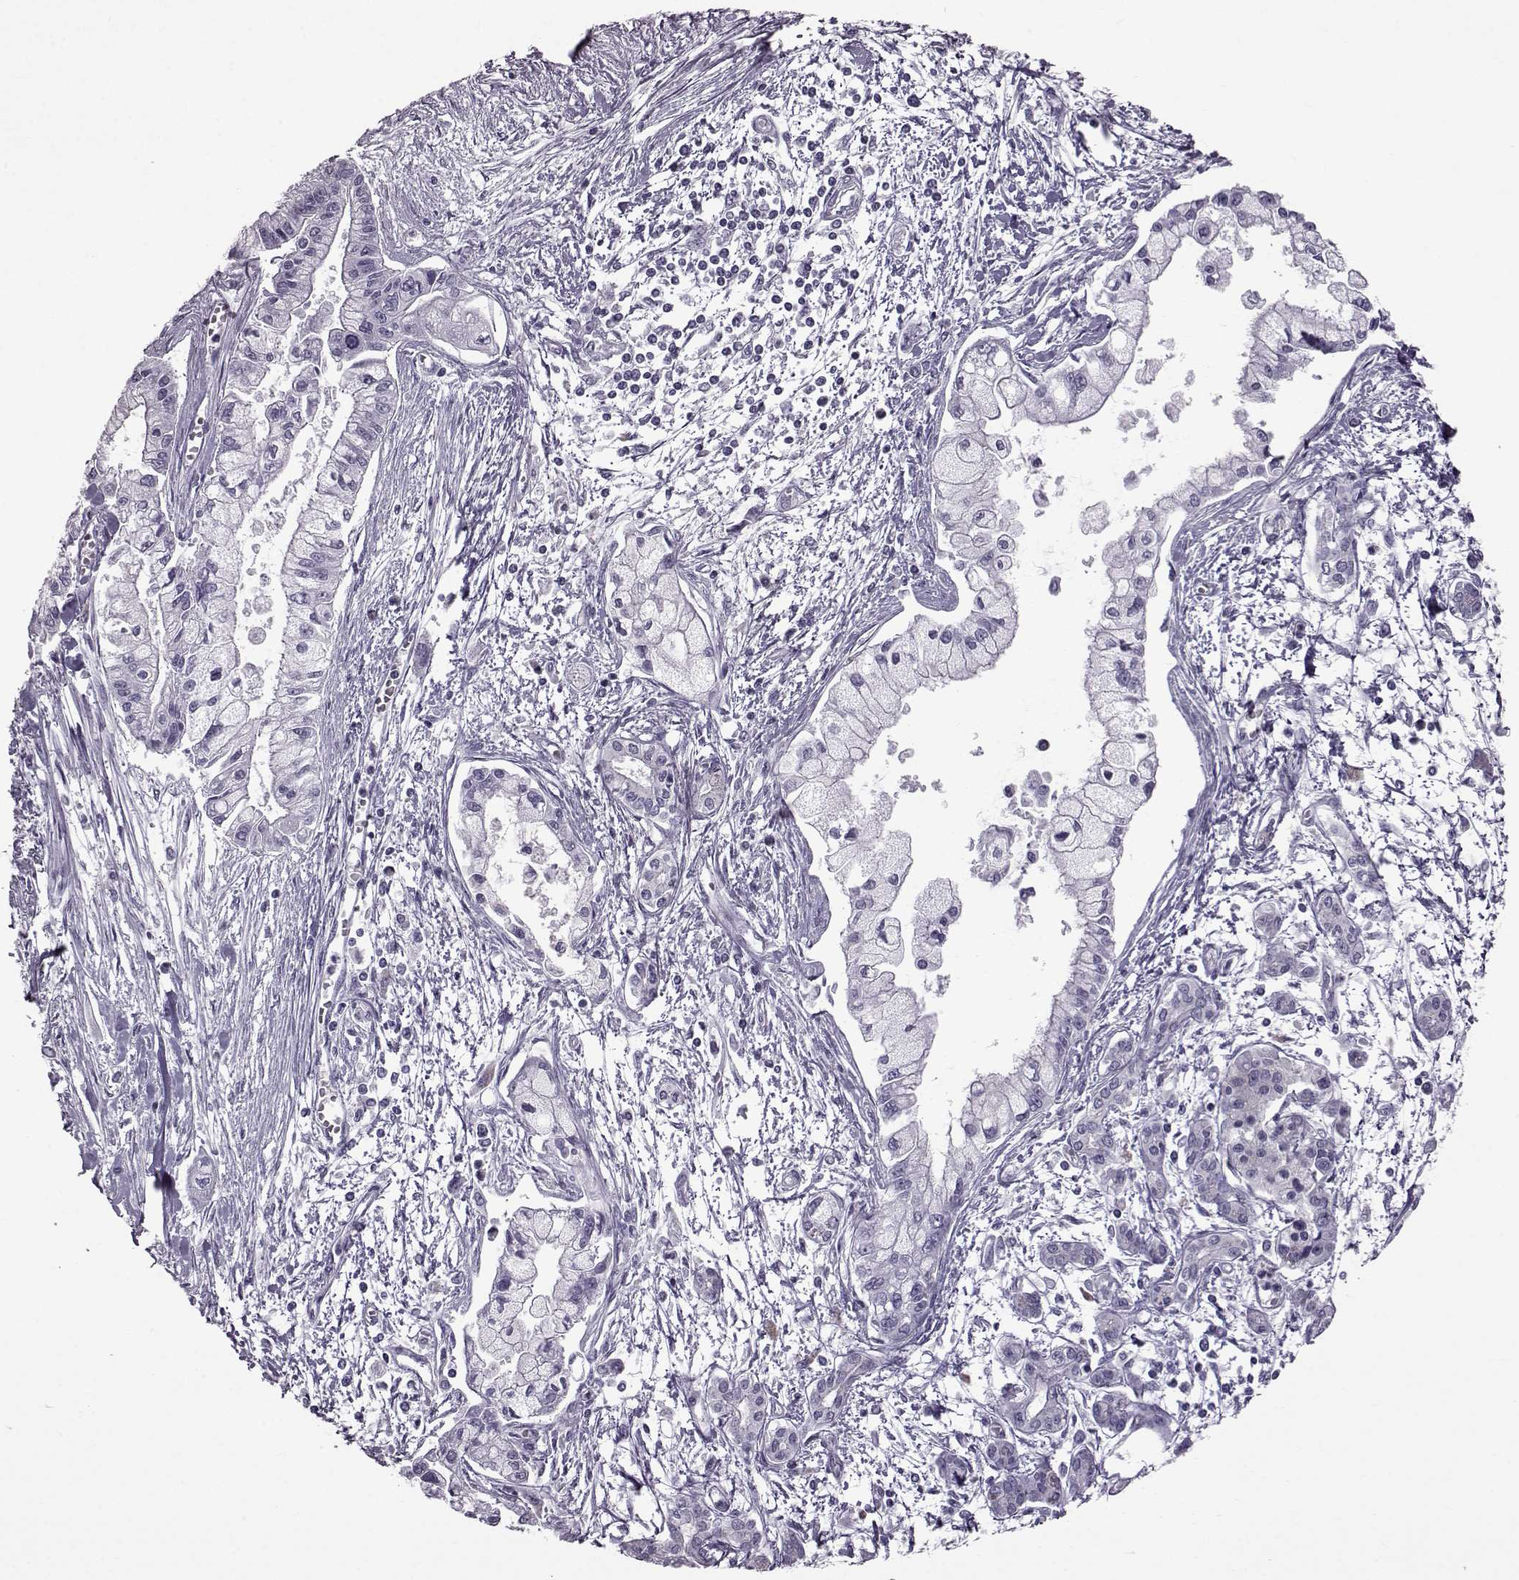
{"staining": {"intensity": "negative", "quantity": "none", "location": "none"}, "tissue": "pancreatic cancer", "cell_type": "Tumor cells", "image_type": "cancer", "snomed": [{"axis": "morphology", "description": "Adenocarcinoma, NOS"}, {"axis": "topography", "description": "Pancreas"}], "caption": "Pancreatic adenocarcinoma was stained to show a protein in brown. There is no significant staining in tumor cells.", "gene": "SLC28A2", "patient": {"sex": "male", "age": 54}}